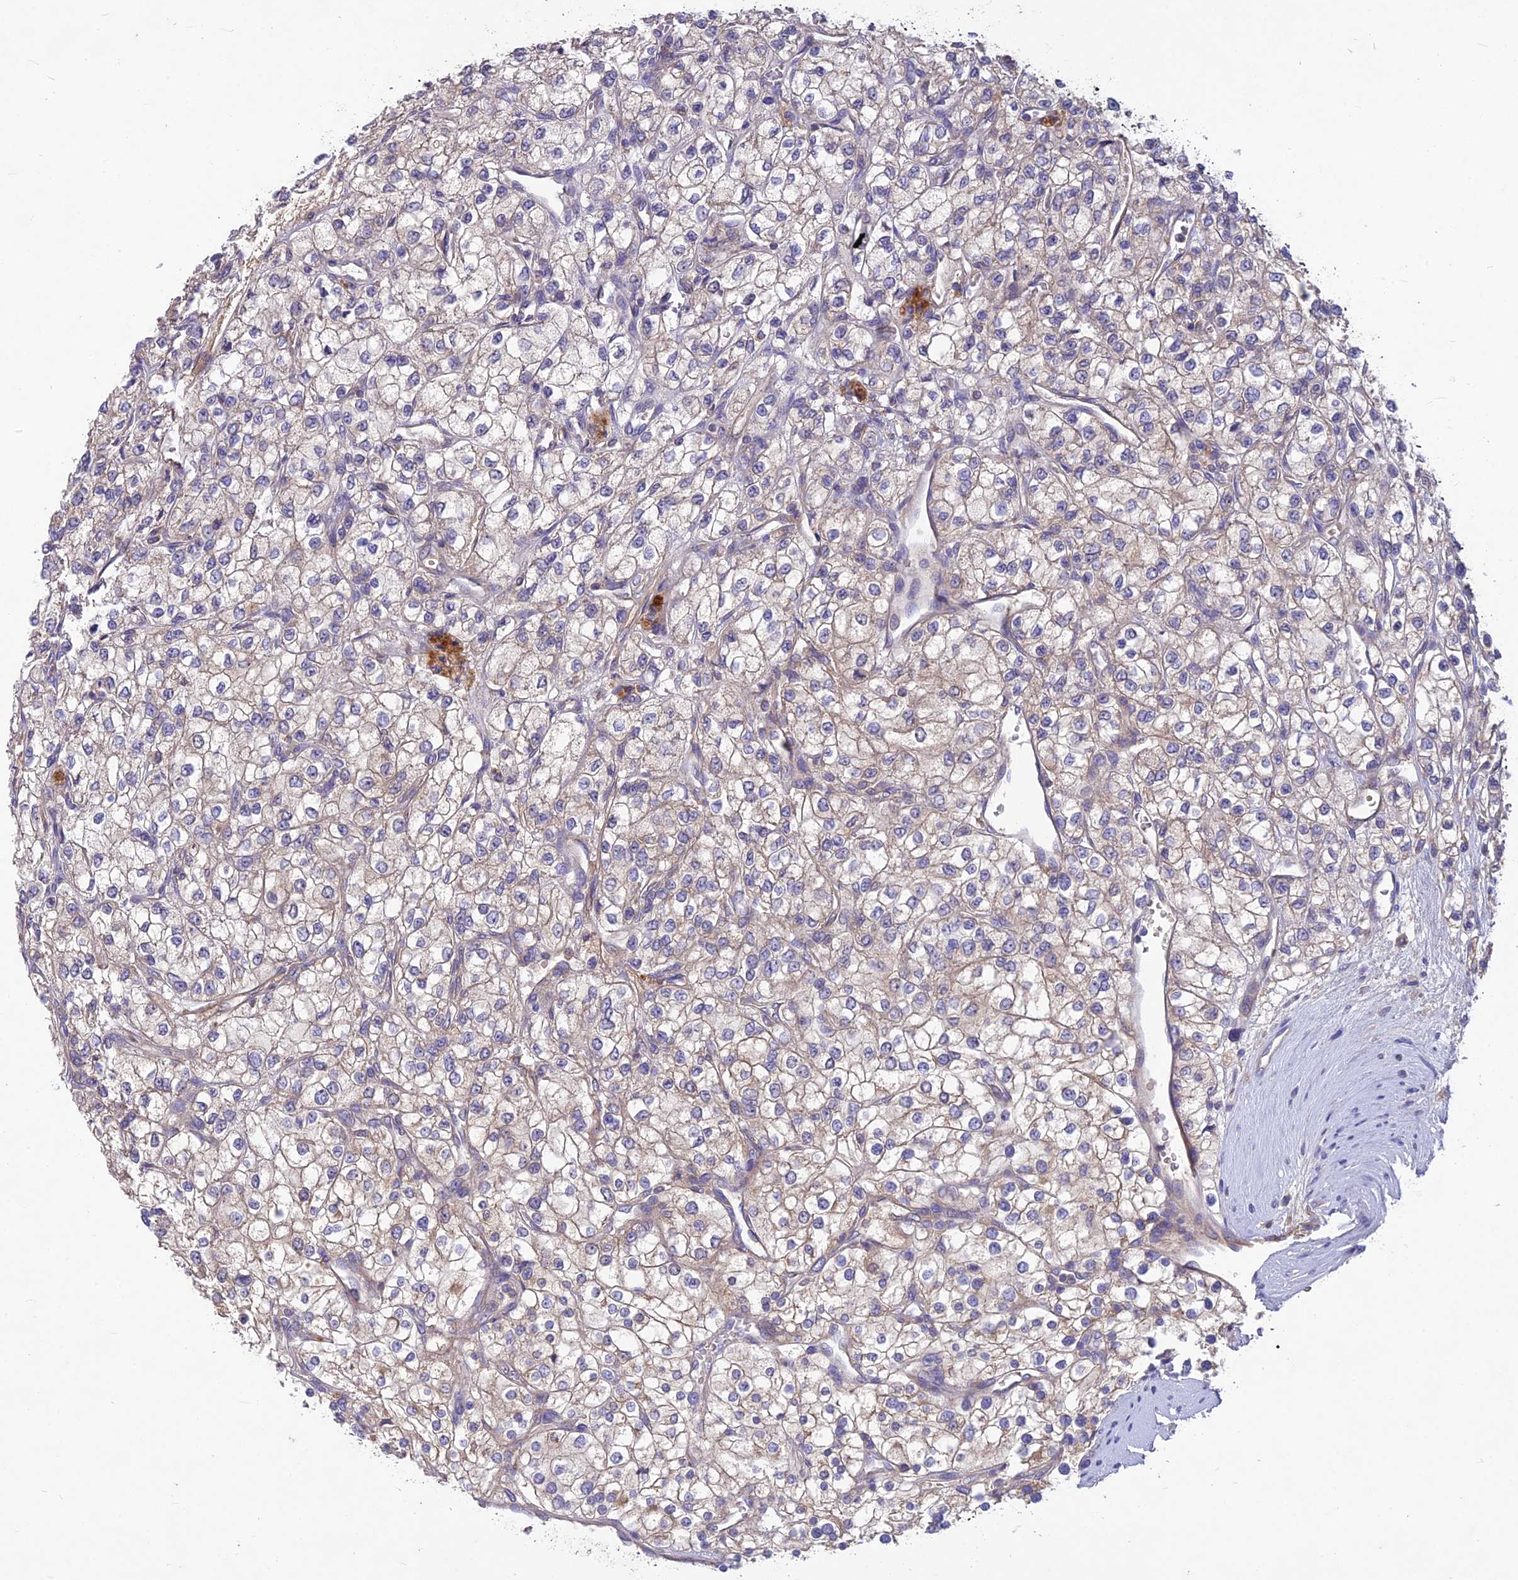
{"staining": {"intensity": "weak", "quantity": "<25%", "location": "cytoplasmic/membranous"}, "tissue": "renal cancer", "cell_type": "Tumor cells", "image_type": "cancer", "snomed": [{"axis": "morphology", "description": "Adenocarcinoma, NOS"}, {"axis": "topography", "description": "Kidney"}], "caption": "Tumor cells are negative for protein expression in human renal cancer (adenocarcinoma). (DAB (3,3'-diaminobenzidine) immunohistochemistry (IHC), high magnification).", "gene": "PZP", "patient": {"sex": "male", "age": 80}}